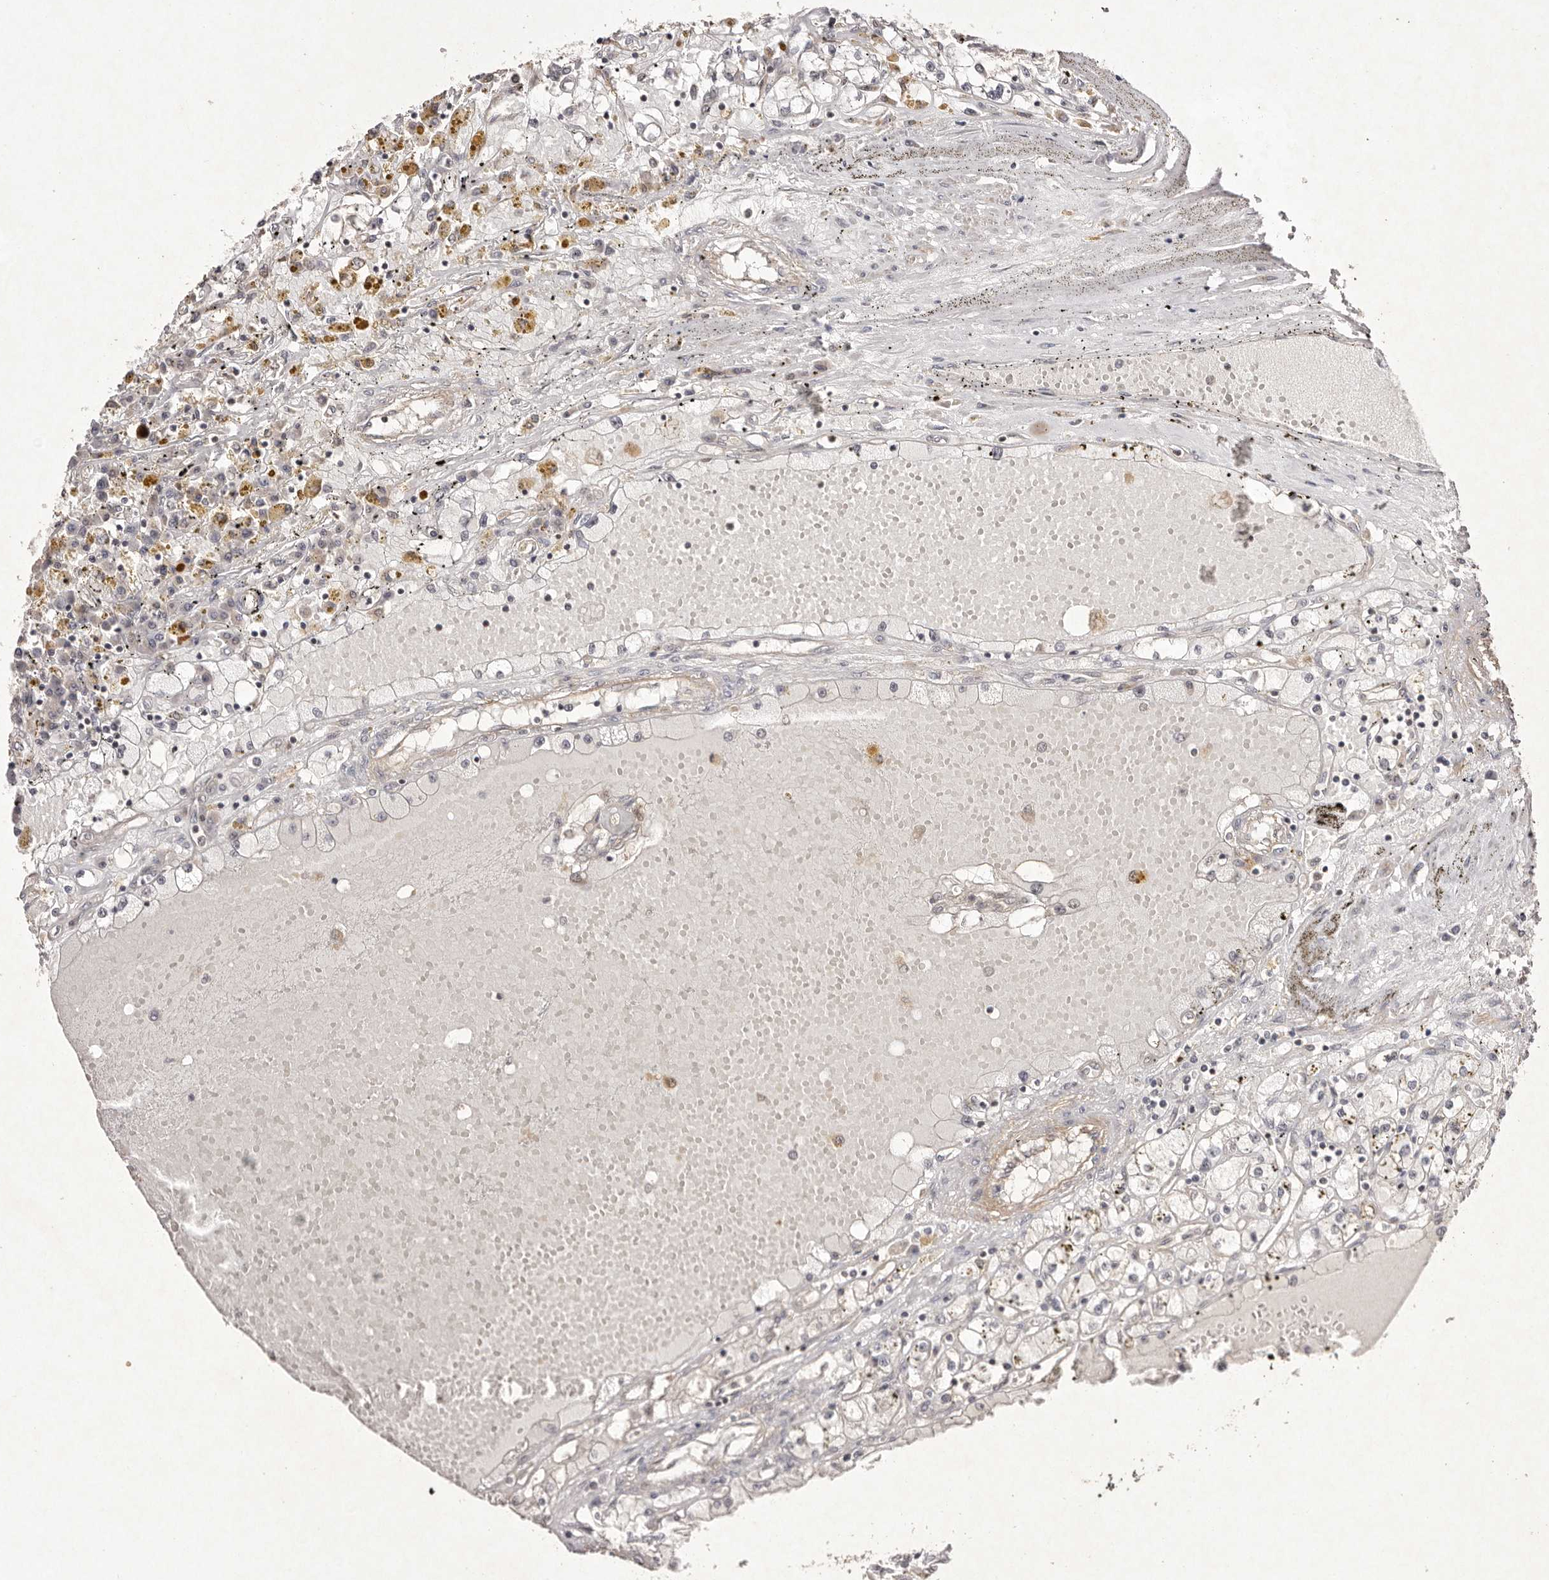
{"staining": {"intensity": "negative", "quantity": "none", "location": "none"}, "tissue": "renal cancer", "cell_type": "Tumor cells", "image_type": "cancer", "snomed": [{"axis": "morphology", "description": "Adenocarcinoma, NOS"}, {"axis": "topography", "description": "Kidney"}], "caption": "Tumor cells show no significant protein staining in renal cancer.", "gene": "BUD31", "patient": {"sex": "male", "age": 56}}